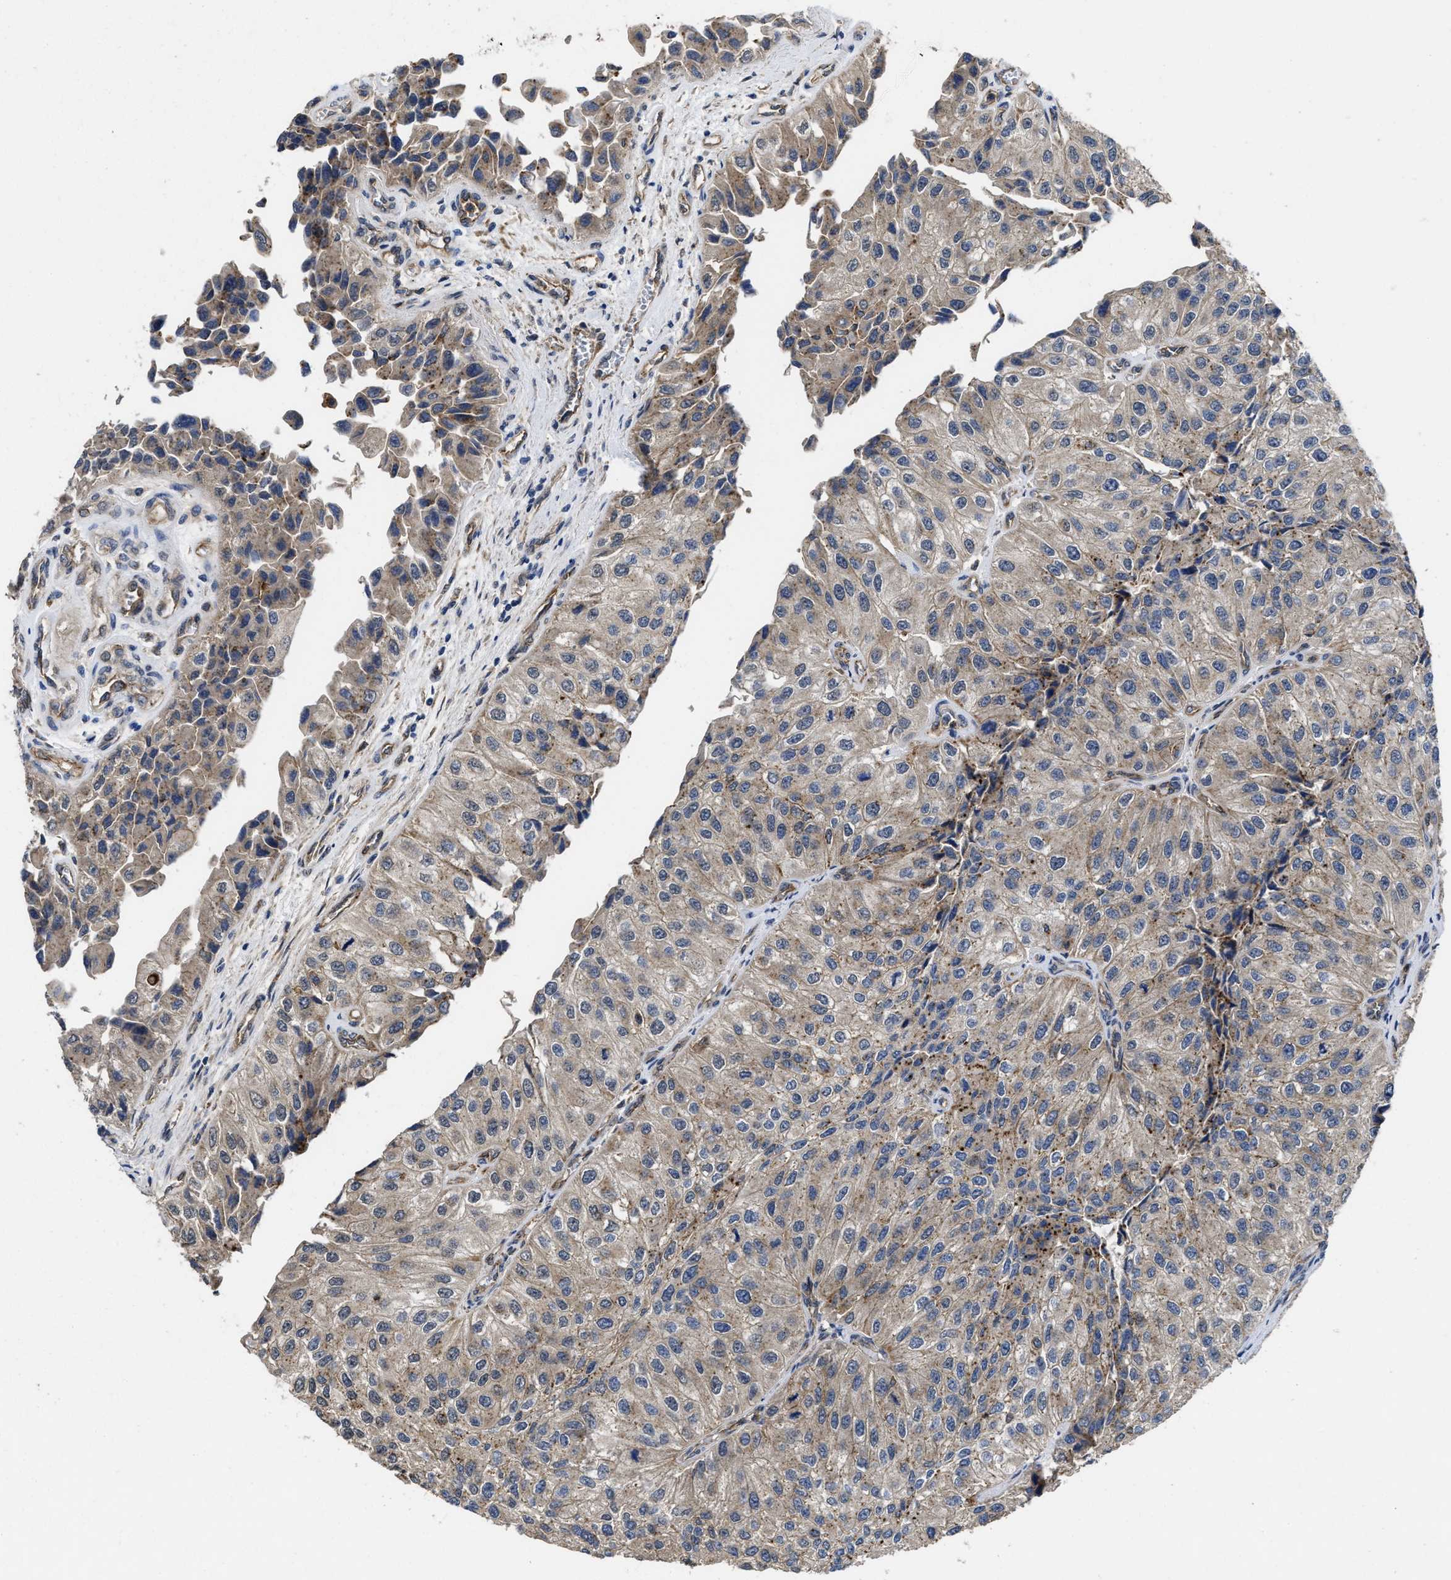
{"staining": {"intensity": "moderate", "quantity": "<25%", "location": "cytoplasmic/membranous"}, "tissue": "urothelial cancer", "cell_type": "Tumor cells", "image_type": "cancer", "snomed": [{"axis": "morphology", "description": "Urothelial carcinoma, High grade"}, {"axis": "topography", "description": "Kidney"}, {"axis": "topography", "description": "Urinary bladder"}], "caption": "The micrograph demonstrates immunohistochemical staining of urothelial cancer. There is moderate cytoplasmic/membranous staining is present in approximately <25% of tumor cells. The protein is shown in brown color, while the nuclei are stained blue.", "gene": "PKD2", "patient": {"sex": "male", "age": 77}}